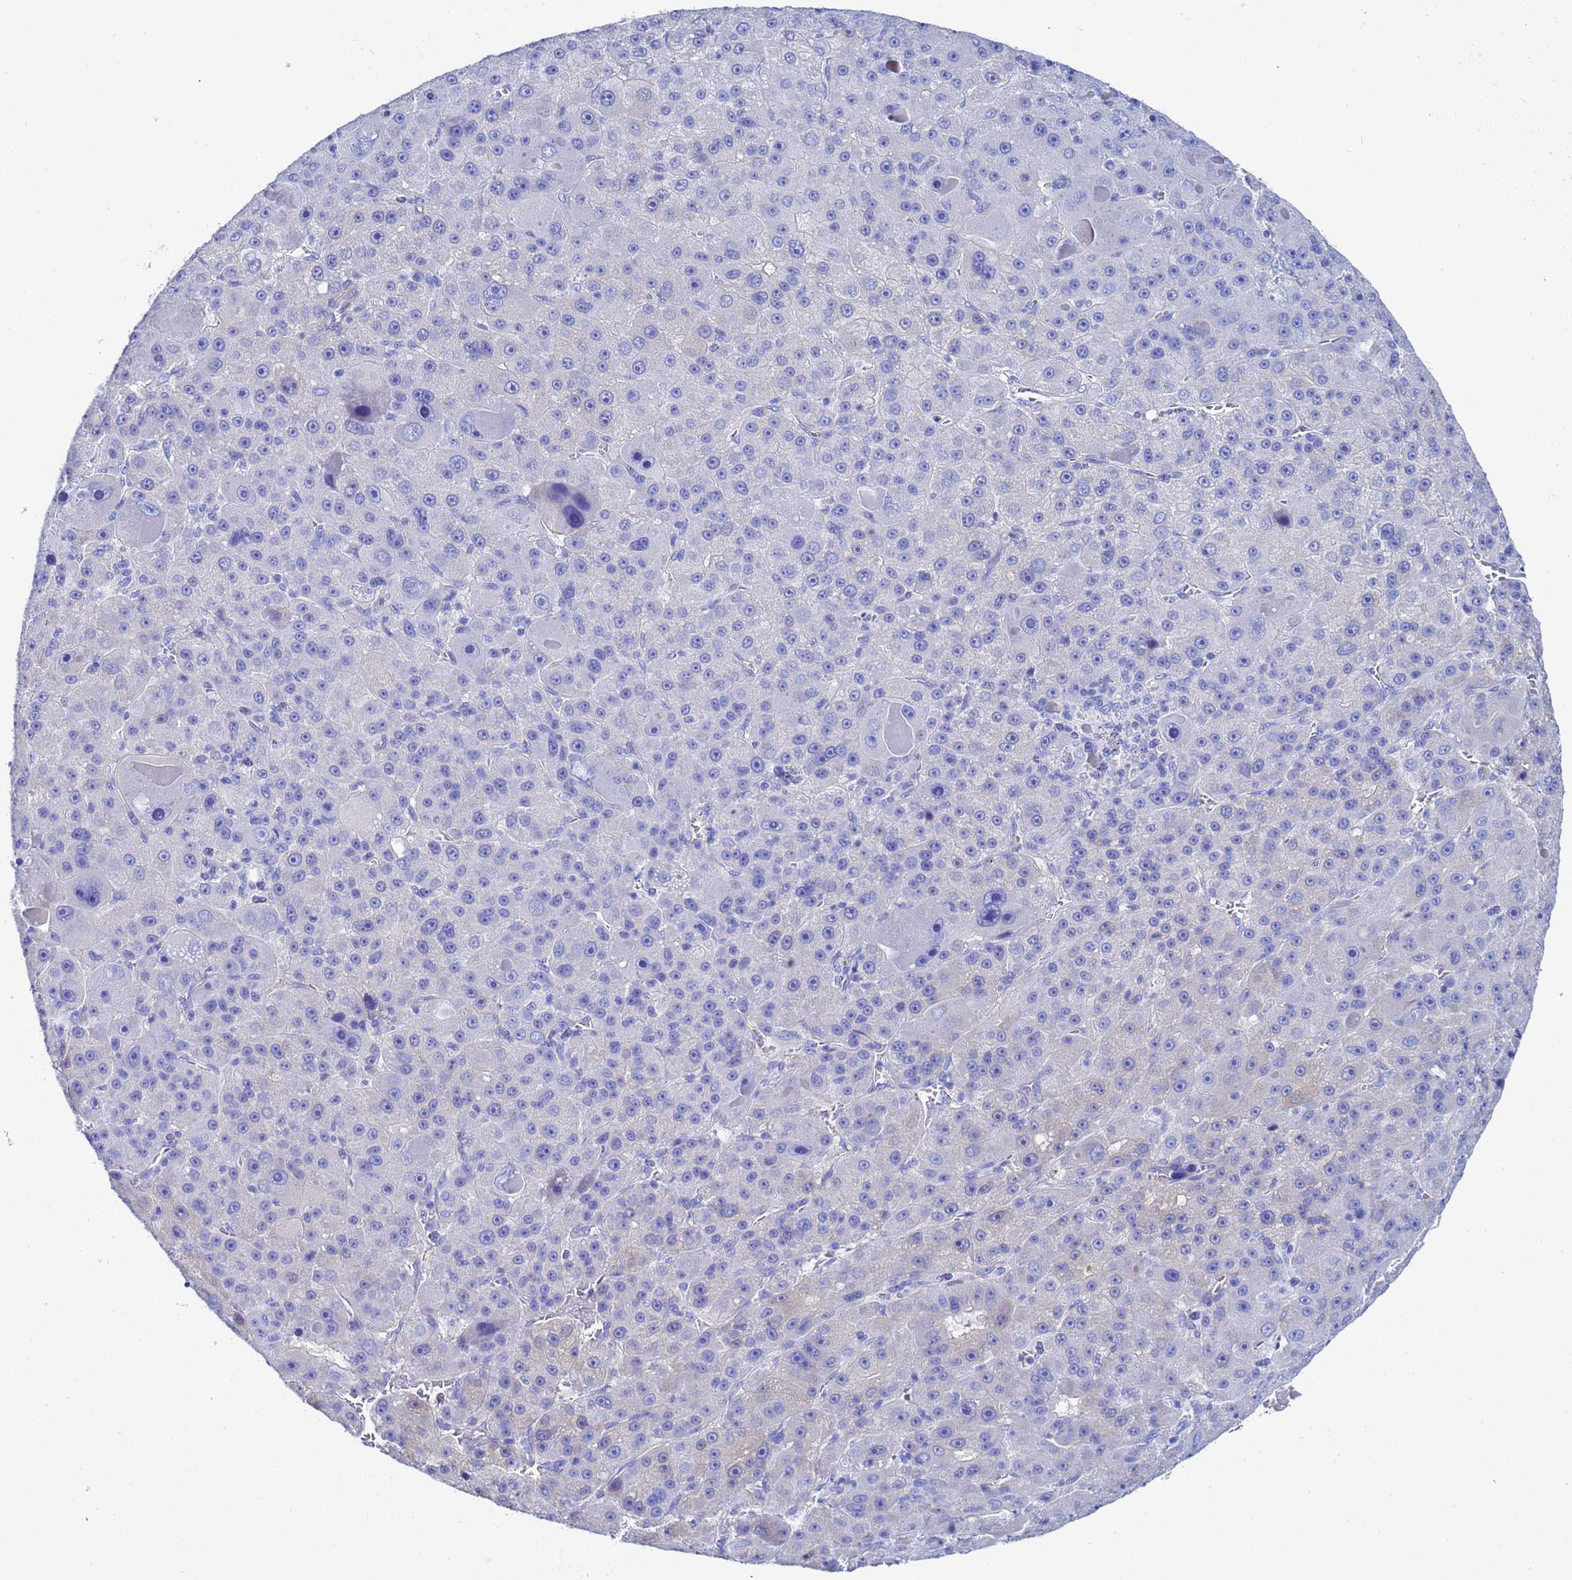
{"staining": {"intensity": "negative", "quantity": "none", "location": "none"}, "tissue": "liver cancer", "cell_type": "Tumor cells", "image_type": "cancer", "snomed": [{"axis": "morphology", "description": "Carcinoma, Hepatocellular, NOS"}, {"axis": "topography", "description": "Liver"}], "caption": "Hepatocellular carcinoma (liver) stained for a protein using IHC displays no staining tumor cells.", "gene": "CST4", "patient": {"sex": "male", "age": 76}}